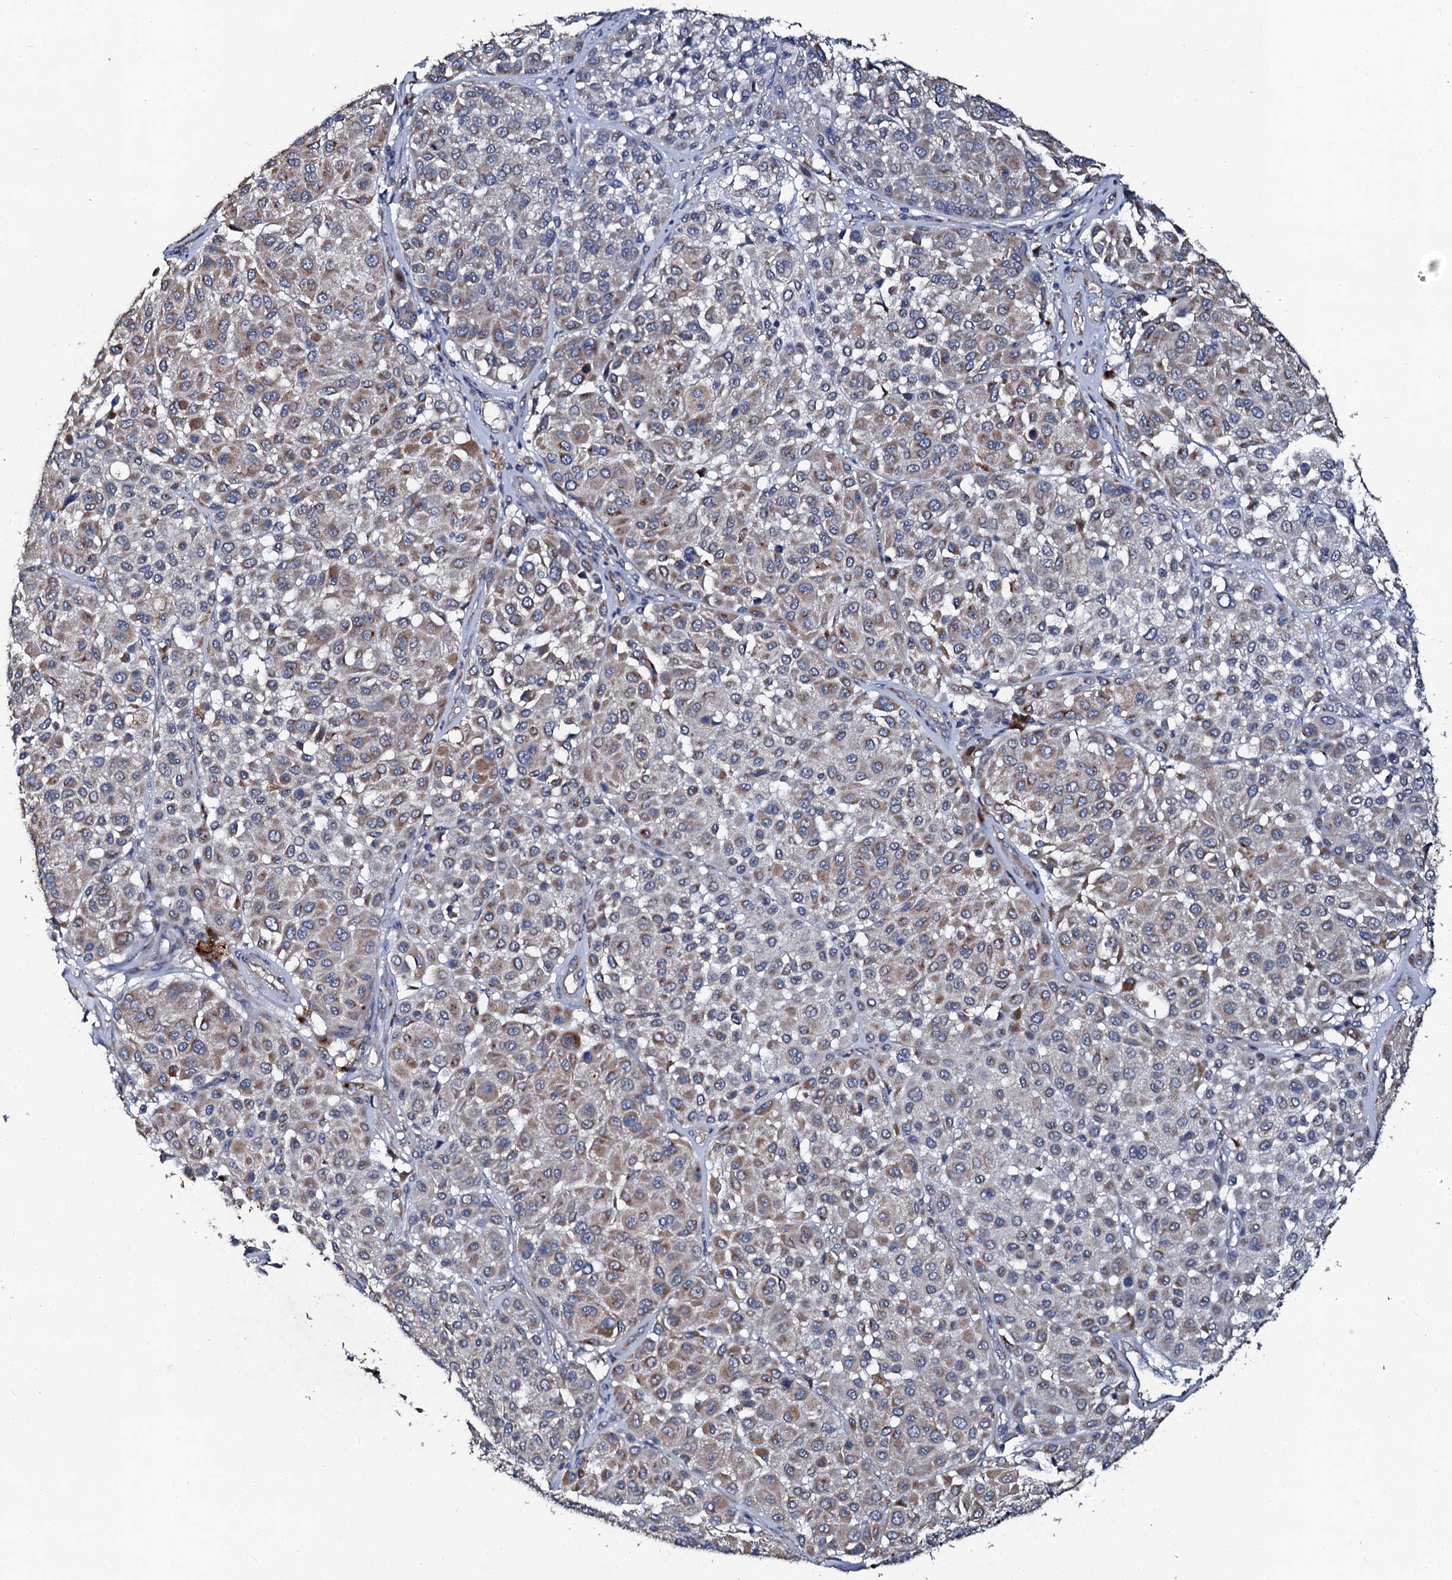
{"staining": {"intensity": "weak", "quantity": "25%-75%", "location": "cytoplasmic/membranous"}, "tissue": "melanoma", "cell_type": "Tumor cells", "image_type": "cancer", "snomed": [{"axis": "morphology", "description": "Malignant melanoma, Metastatic site"}, {"axis": "topography", "description": "Soft tissue"}], "caption": "Melanoma stained with DAB IHC demonstrates low levels of weak cytoplasmic/membranous expression in approximately 25%-75% of tumor cells. (IHC, brightfield microscopy, high magnification).", "gene": "GLCE", "patient": {"sex": "male", "age": 41}}